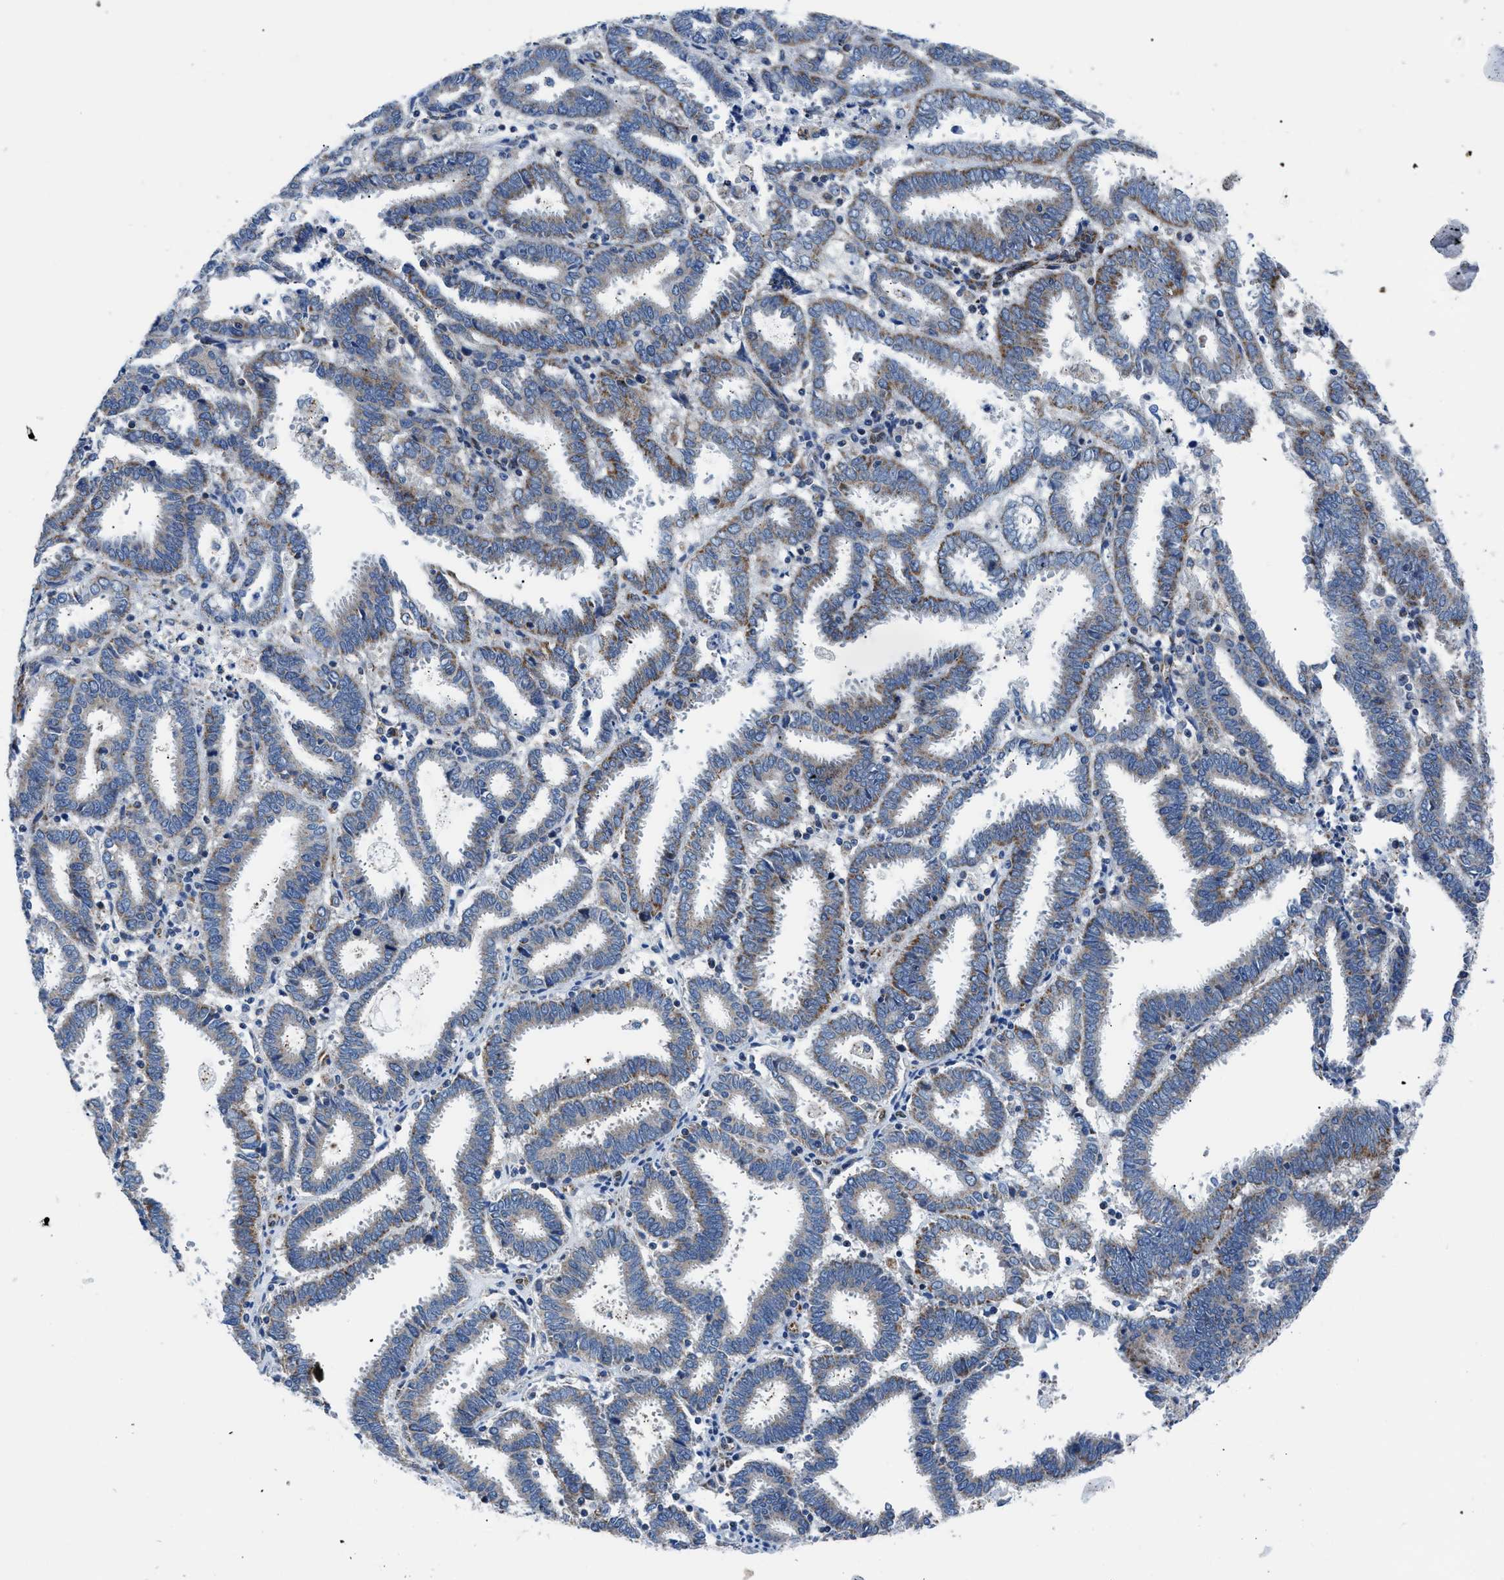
{"staining": {"intensity": "moderate", "quantity": "25%-75%", "location": "cytoplasmic/membranous"}, "tissue": "endometrial cancer", "cell_type": "Tumor cells", "image_type": "cancer", "snomed": [{"axis": "morphology", "description": "Adenocarcinoma, NOS"}, {"axis": "topography", "description": "Uterus"}], "caption": "DAB (3,3'-diaminobenzidine) immunohistochemical staining of endometrial cancer (adenocarcinoma) demonstrates moderate cytoplasmic/membranous protein expression in approximately 25%-75% of tumor cells.", "gene": "LMO2", "patient": {"sex": "female", "age": 83}}